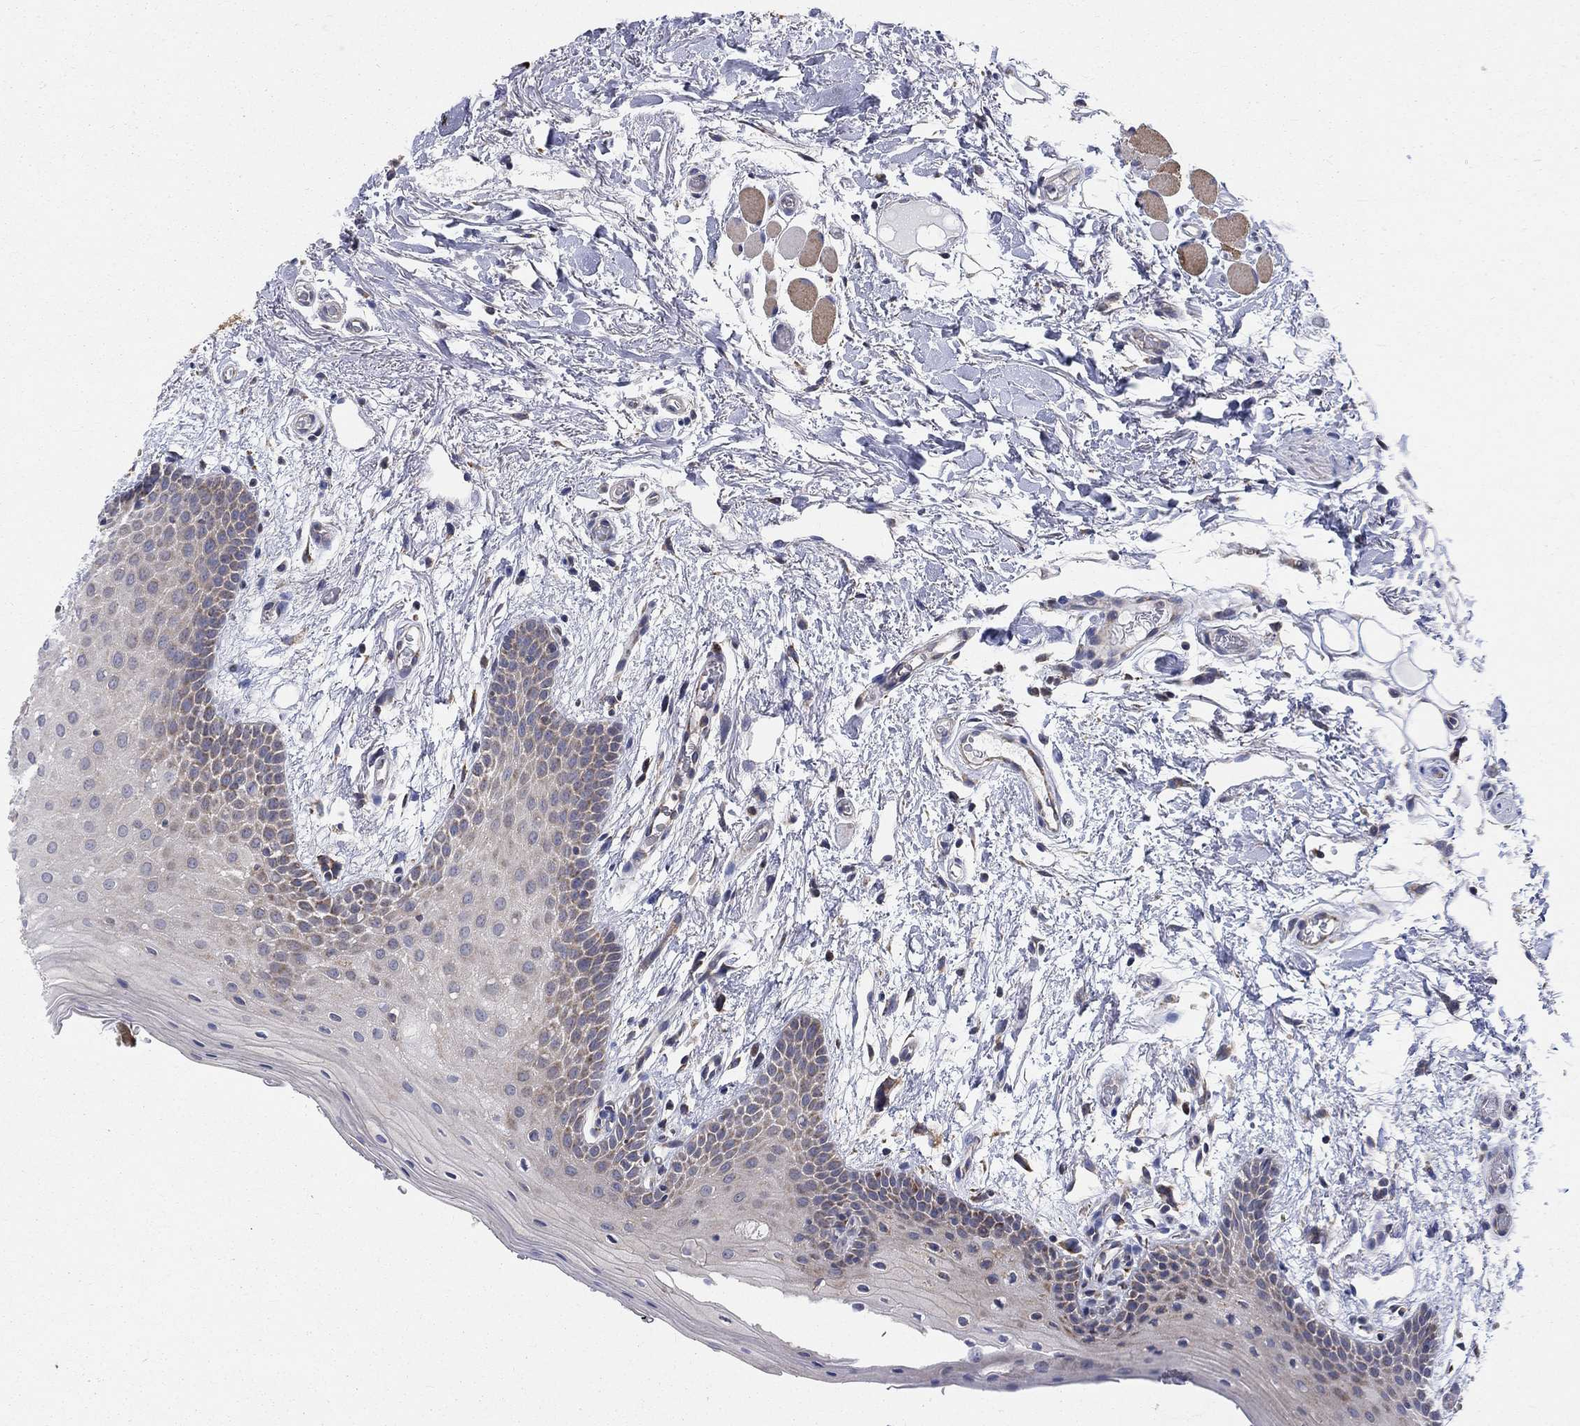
{"staining": {"intensity": "weak", "quantity": "<25%", "location": "cytoplasmic/membranous"}, "tissue": "oral mucosa", "cell_type": "Squamous epithelial cells", "image_type": "normal", "snomed": [{"axis": "morphology", "description": "Normal tissue, NOS"}, {"axis": "topography", "description": "Oral tissue"}, {"axis": "topography", "description": "Tounge, NOS"}], "caption": "Squamous epithelial cells show no significant staining in normal oral mucosa. (IHC, brightfield microscopy, high magnification).", "gene": "NME7", "patient": {"sex": "female", "age": 86}}